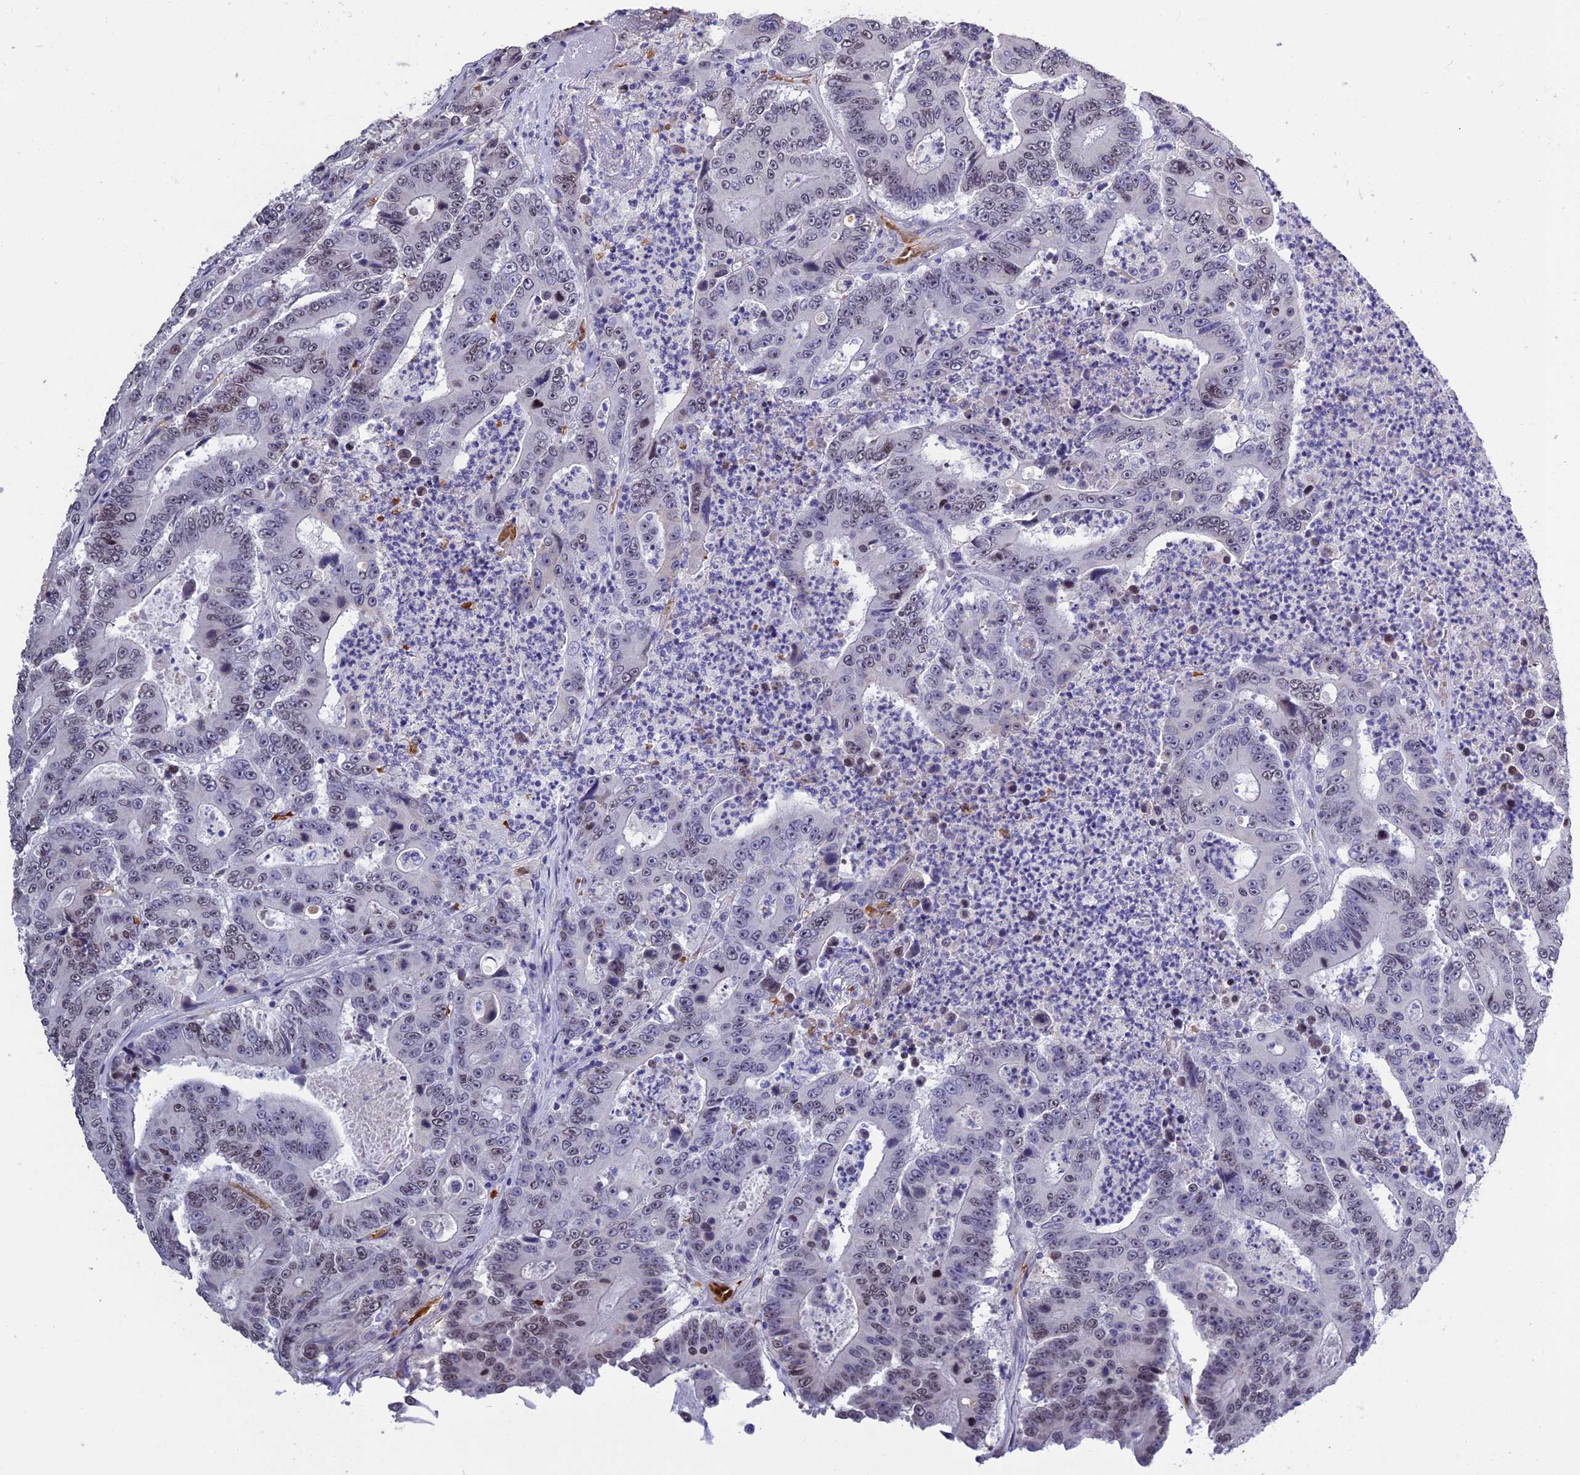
{"staining": {"intensity": "weak", "quantity": "<25%", "location": "nuclear"}, "tissue": "colorectal cancer", "cell_type": "Tumor cells", "image_type": "cancer", "snomed": [{"axis": "morphology", "description": "Adenocarcinoma, NOS"}, {"axis": "topography", "description": "Colon"}], "caption": "An IHC histopathology image of adenocarcinoma (colorectal) is shown. There is no staining in tumor cells of adenocarcinoma (colorectal). (DAB immunohistochemistry visualized using brightfield microscopy, high magnification).", "gene": "KNOP1", "patient": {"sex": "male", "age": 83}}